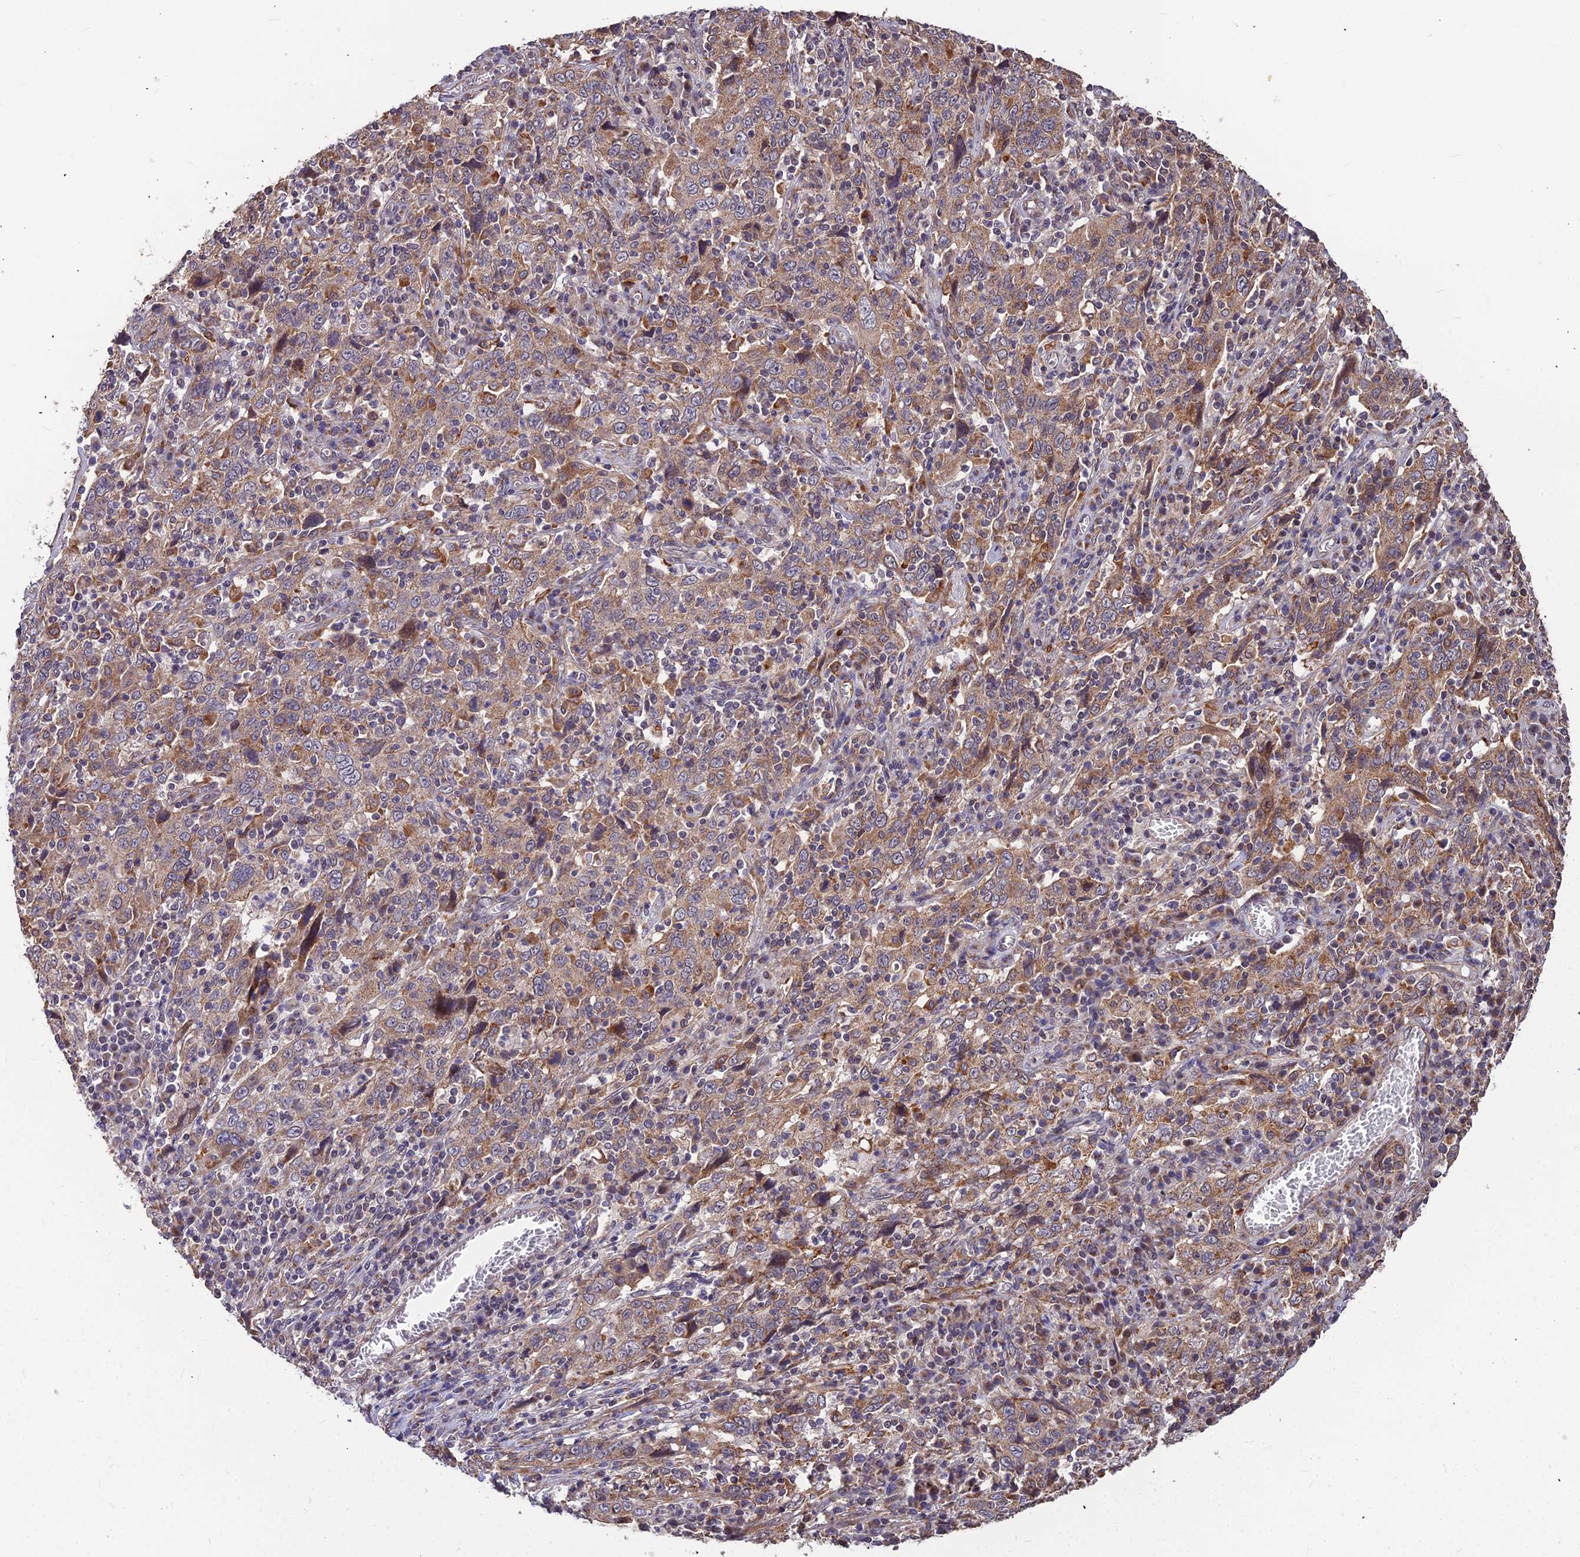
{"staining": {"intensity": "moderate", "quantity": ">75%", "location": "cytoplasmic/membranous"}, "tissue": "cervical cancer", "cell_type": "Tumor cells", "image_type": "cancer", "snomed": [{"axis": "morphology", "description": "Squamous cell carcinoma, NOS"}, {"axis": "topography", "description": "Cervix"}], "caption": "Immunohistochemistry histopathology image of neoplastic tissue: cervical cancer stained using immunohistochemistry shows medium levels of moderate protein expression localized specifically in the cytoplasmic/membranous of tumor cells, appearing as a cytoplasmic/membranous brown color.", "gene": "LEKR1", "patient": {"sex": "female", "age": 46}}